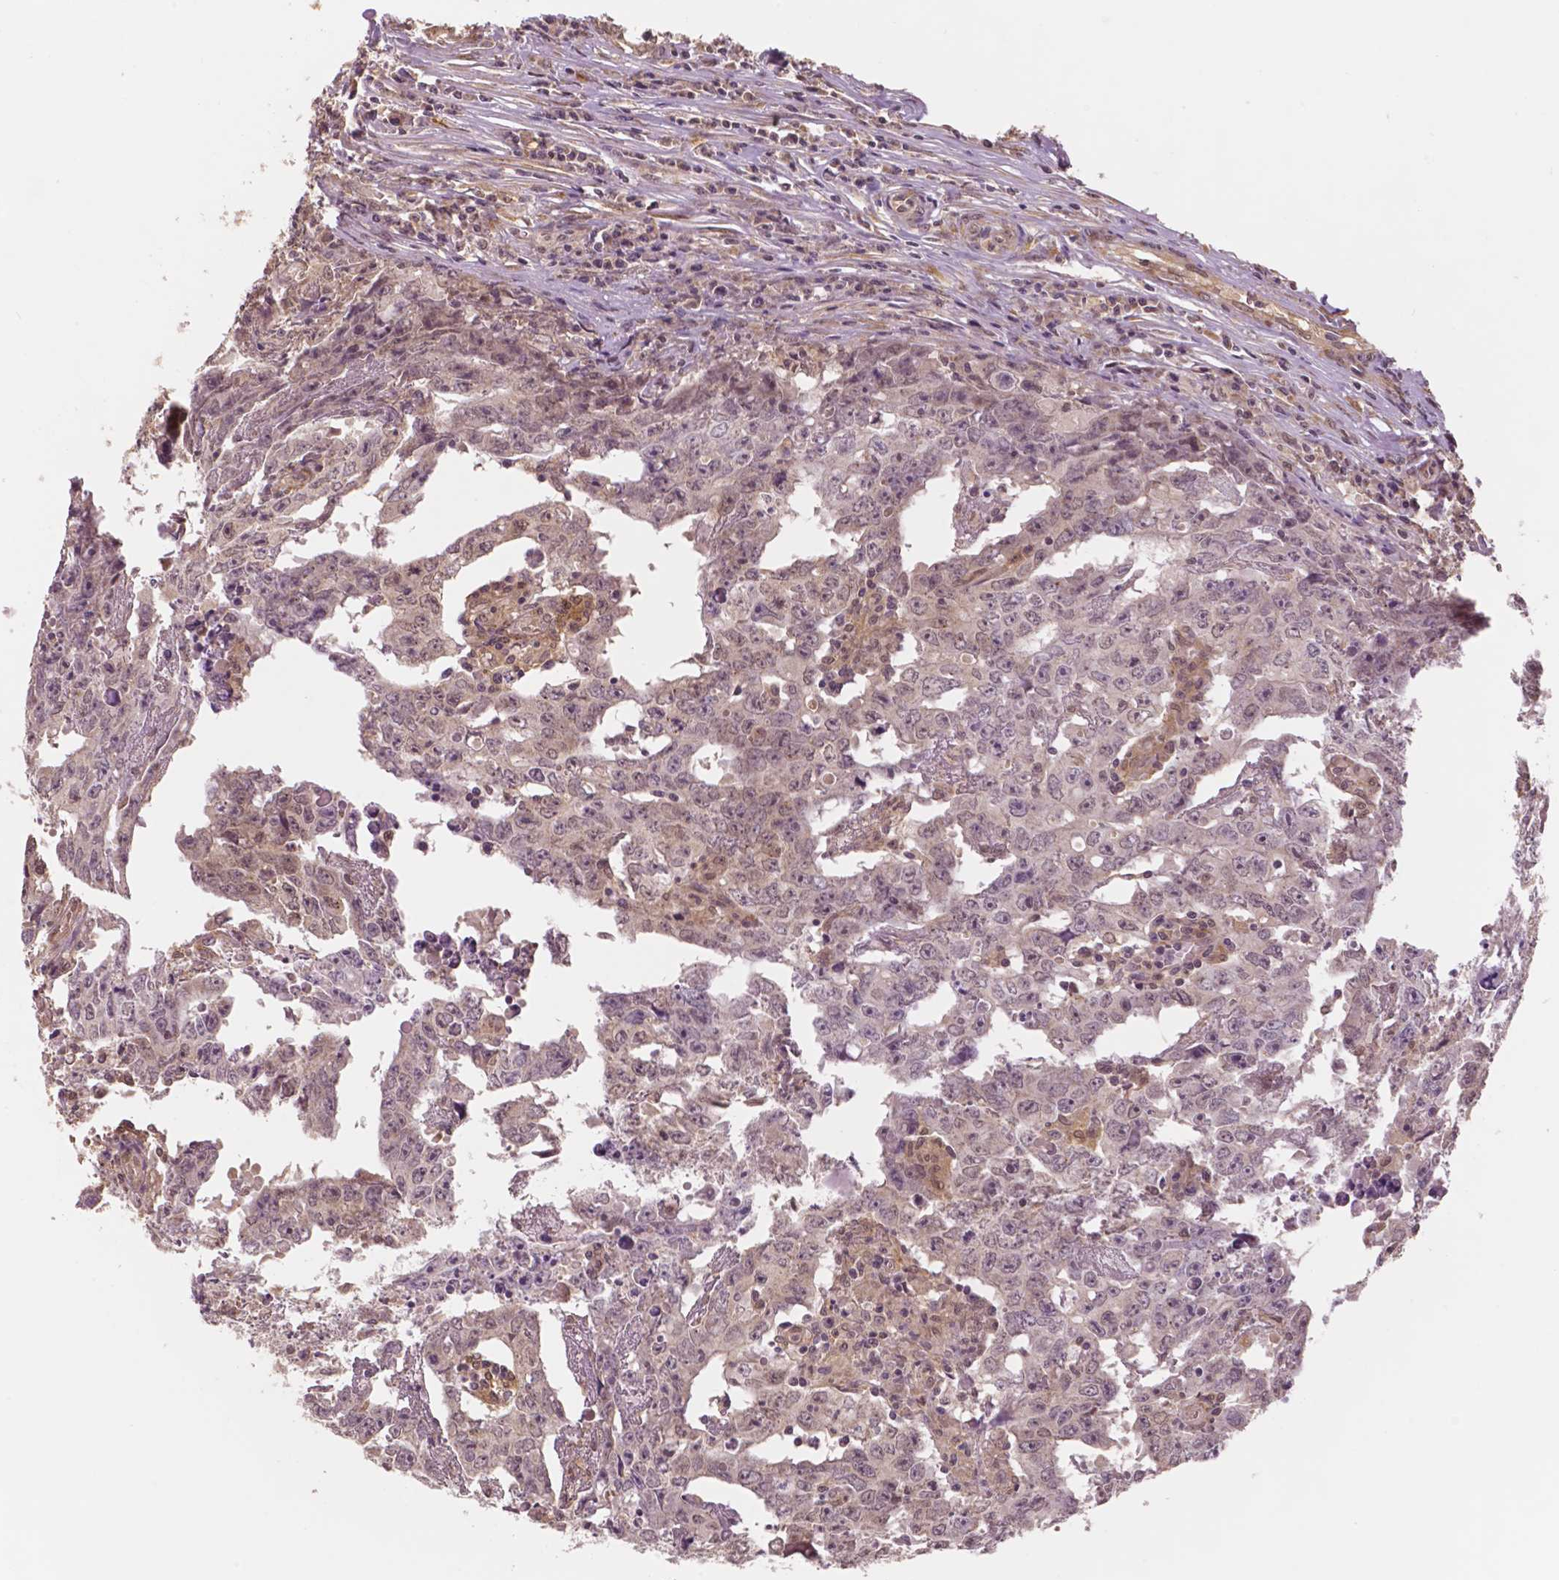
{"staining": {"intensity": "weak", "quantity": "25%-75%", "location": "cytoplasmic/membranous"}, "tissue": "testis cancer", "cell_type": "Tumor cells", "image_type": "cancer", "snomed": [{"axis": "morphology", "description": "Carcinoma, Embryonal, NOS"}, {"axis": "topography", "description": "Testis"}], "caption": "IHC photomicrograph of embryonal carcinoma (testis) stained for a protein (brown), which exhibits low levels of weak cytoplasmic/membranous staining in about 25%-75% of tumor cells.", "gene": "STAT3", "patient": {"sex": "male", "age": 22}}